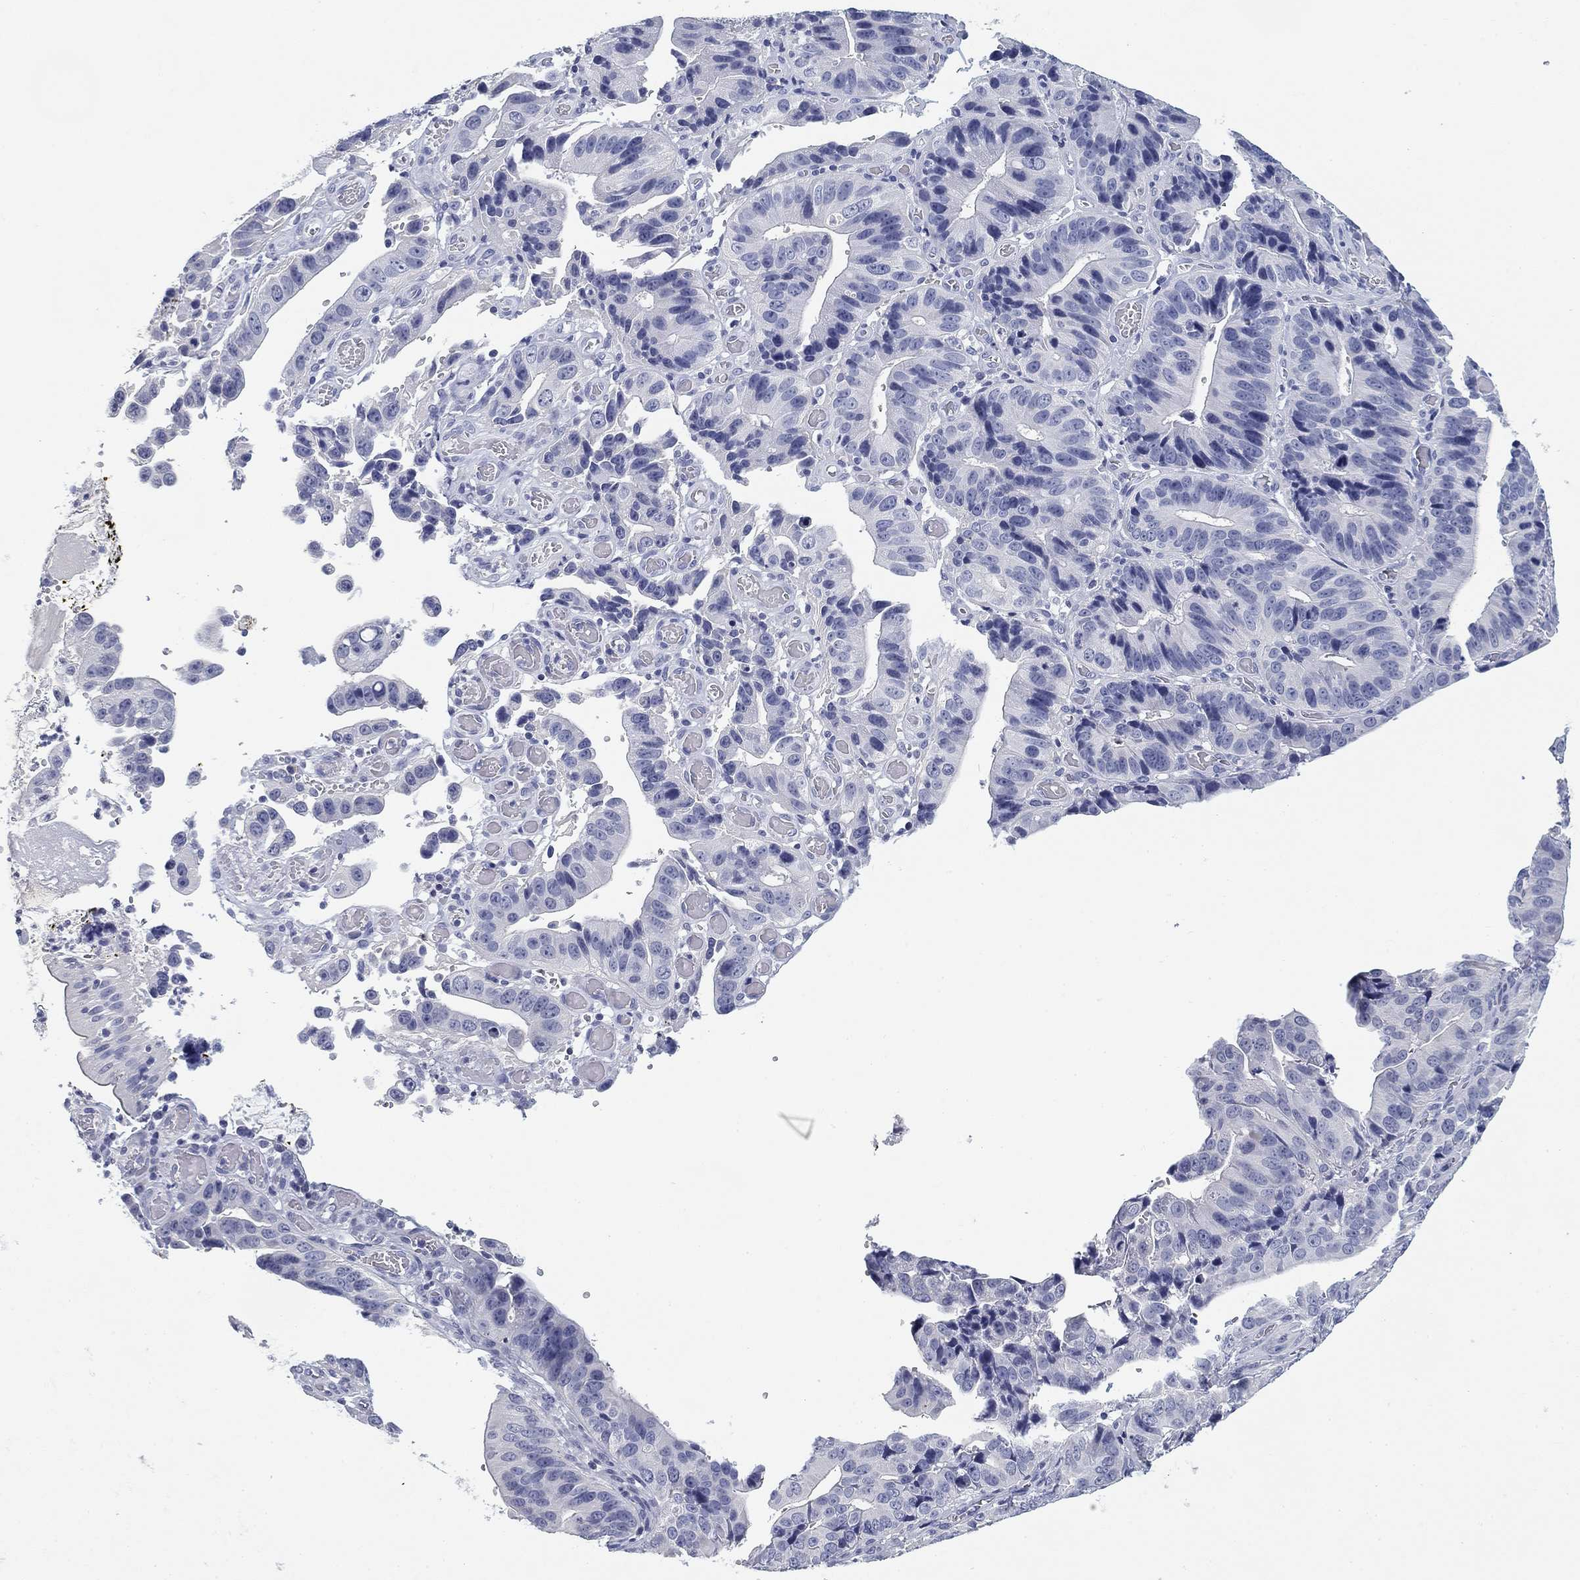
{"staining": {"intensity": "negative", "quantity": "none", "location": "none"}, "tissue": "stomach cancer", "cell_type": "Tumor cells", "image_type": "cancer", "snomed": [{"axis": "morphology", "description": "Adenocarcinoma, NOS"}, {"axis": "topography", "description": "Stomach"}], "caption": "Immunohistochemistry (IHC) of stomach adenocarcinoma reveals no staining in tumor cells.", "gene": "CD79B", "patient": {"sex": "male", "age": 84}}